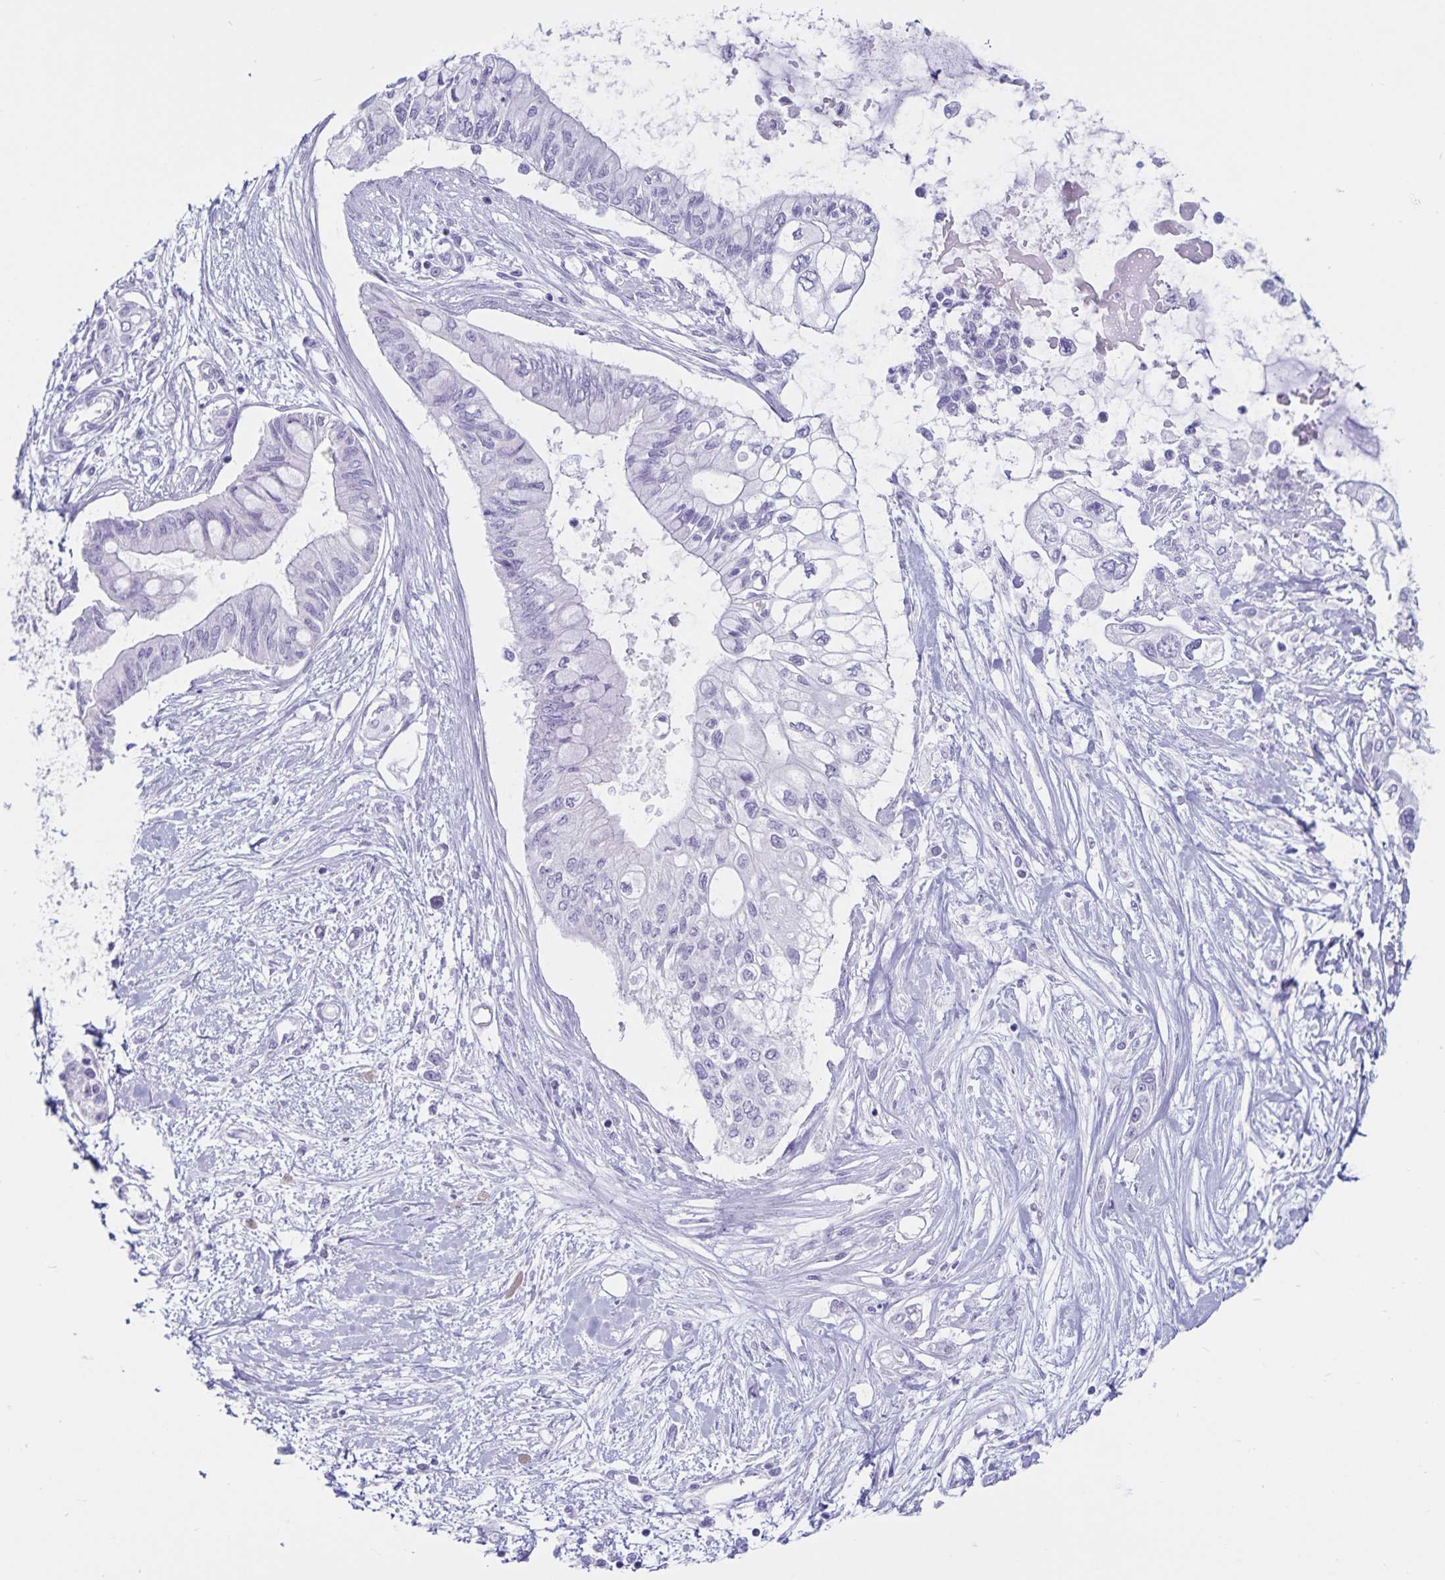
{"staining": {"intensity": "negative", "quantity": "none", "location": "none"}, "tissue": "pancreatic cancer", "cell_type": "Tumor cells", "image_type": "cancer", "snomed": [{"axis": "morphology", "description": "Adenocarcinoma, NOS"}, {"axis": "topography", "description": "Pancreas"}], "caption": "Photomicrograph shows no protein expression in tumor cells of pancreatic cancer (adenocarcinoma) tissue.", "gene": "GNLY", "patient": {"sex": "female", "age": 77}}